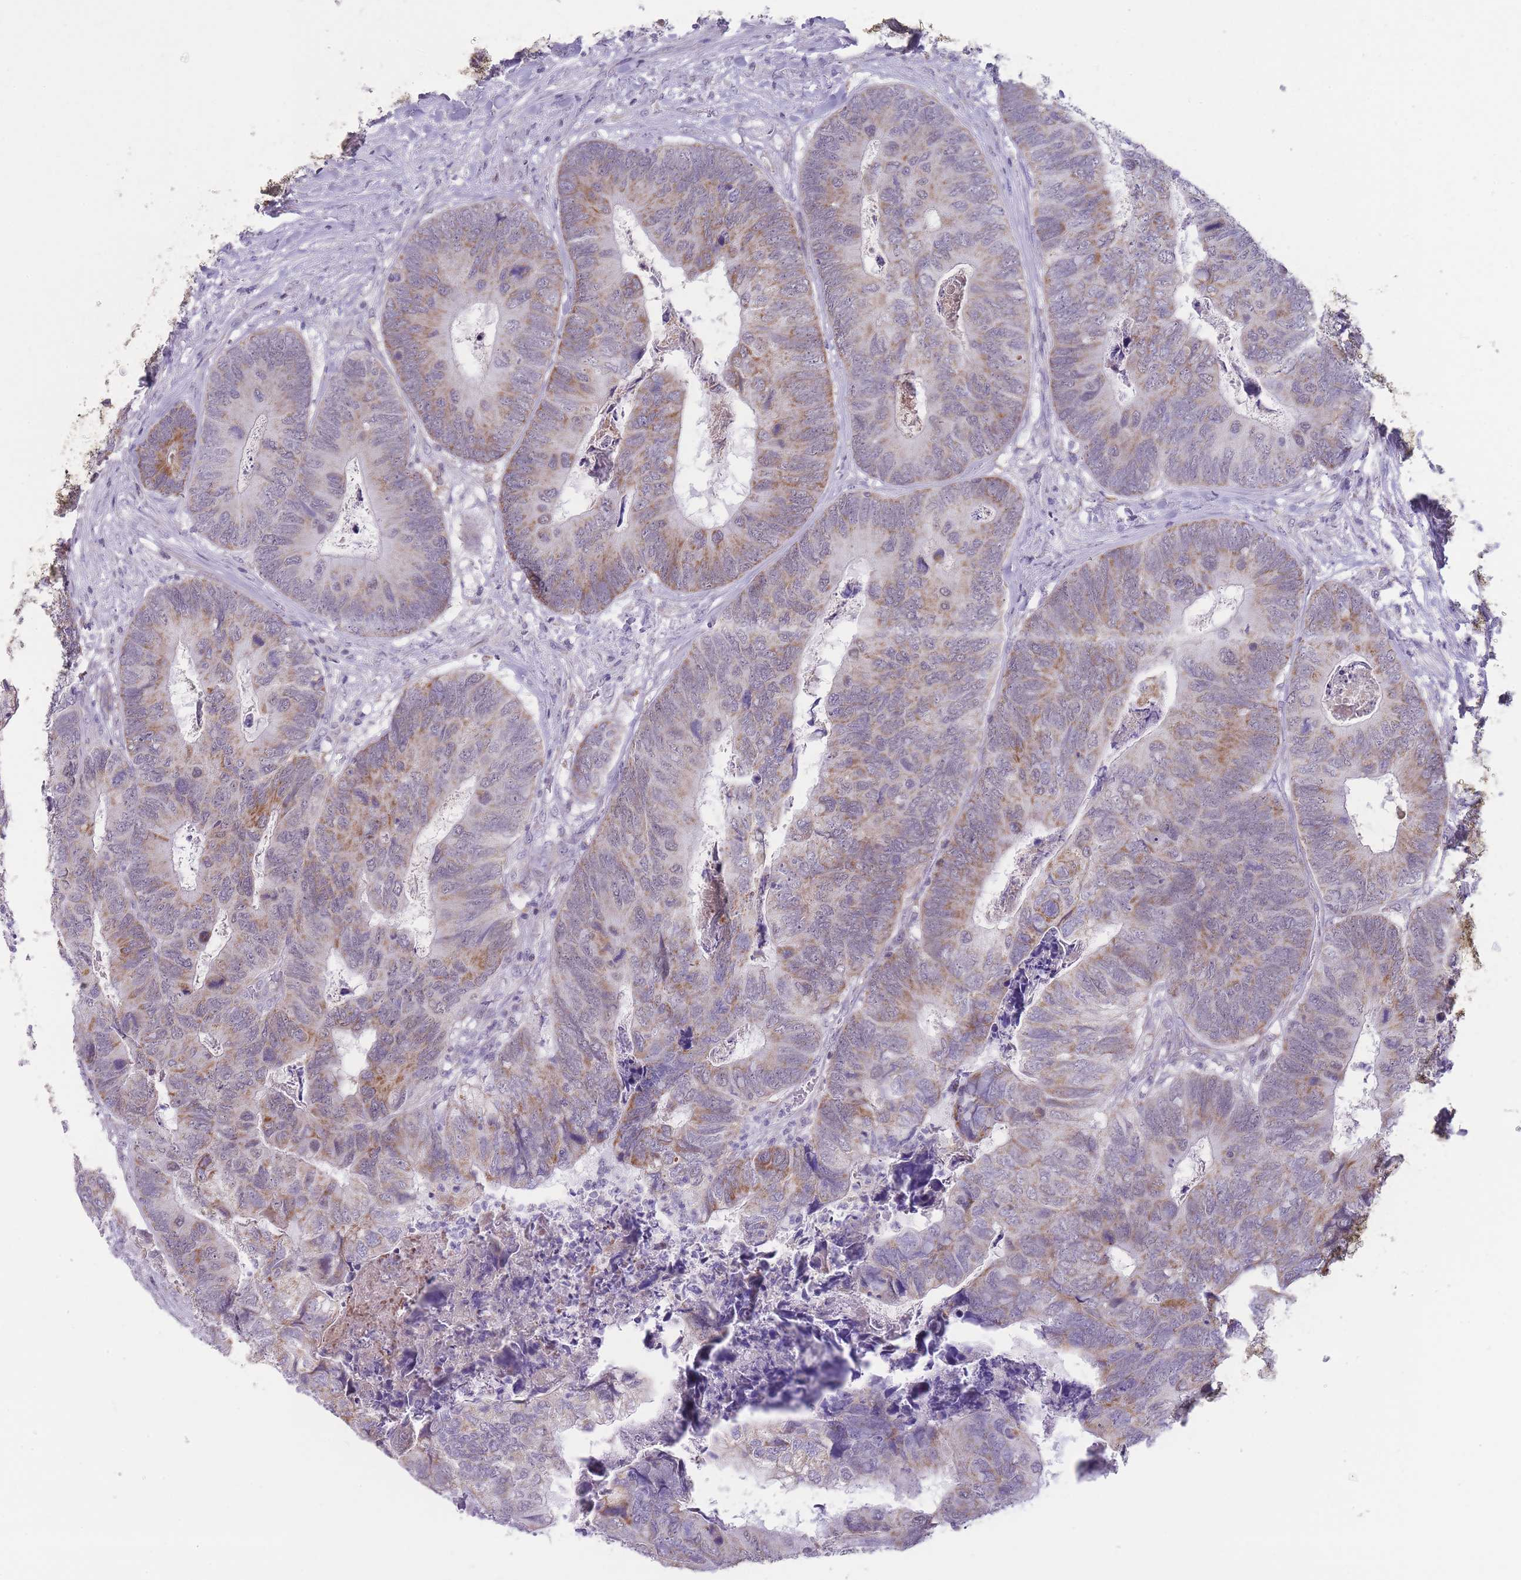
{"staining": {"intensity": "moderate", "quantity": "25%-75%", "location": "cytoplasmic/membranous"}, "tissue": "colorectal cancer", "cell_type": "Tumor cells", "image_type": "cancer", "snomed": [{"axis": "morphology", "description": "Adenocarcinoma, NOS"}, {"axis": "topography", "description": "Colon"}], "caption": "High-magnification brightfield microscopy of colorectal cancer stained with DAB (brown) and counterstained with hematoxylin (blue). tumor cells exhibit moderate cytoplasmic/membranous positivity is seen in approximately25%-75% of cells. (IHC, brightfield microscopy, high magnification).", "gene": "ZBTB24", "patient": {"sex": "female", "age": 67}}